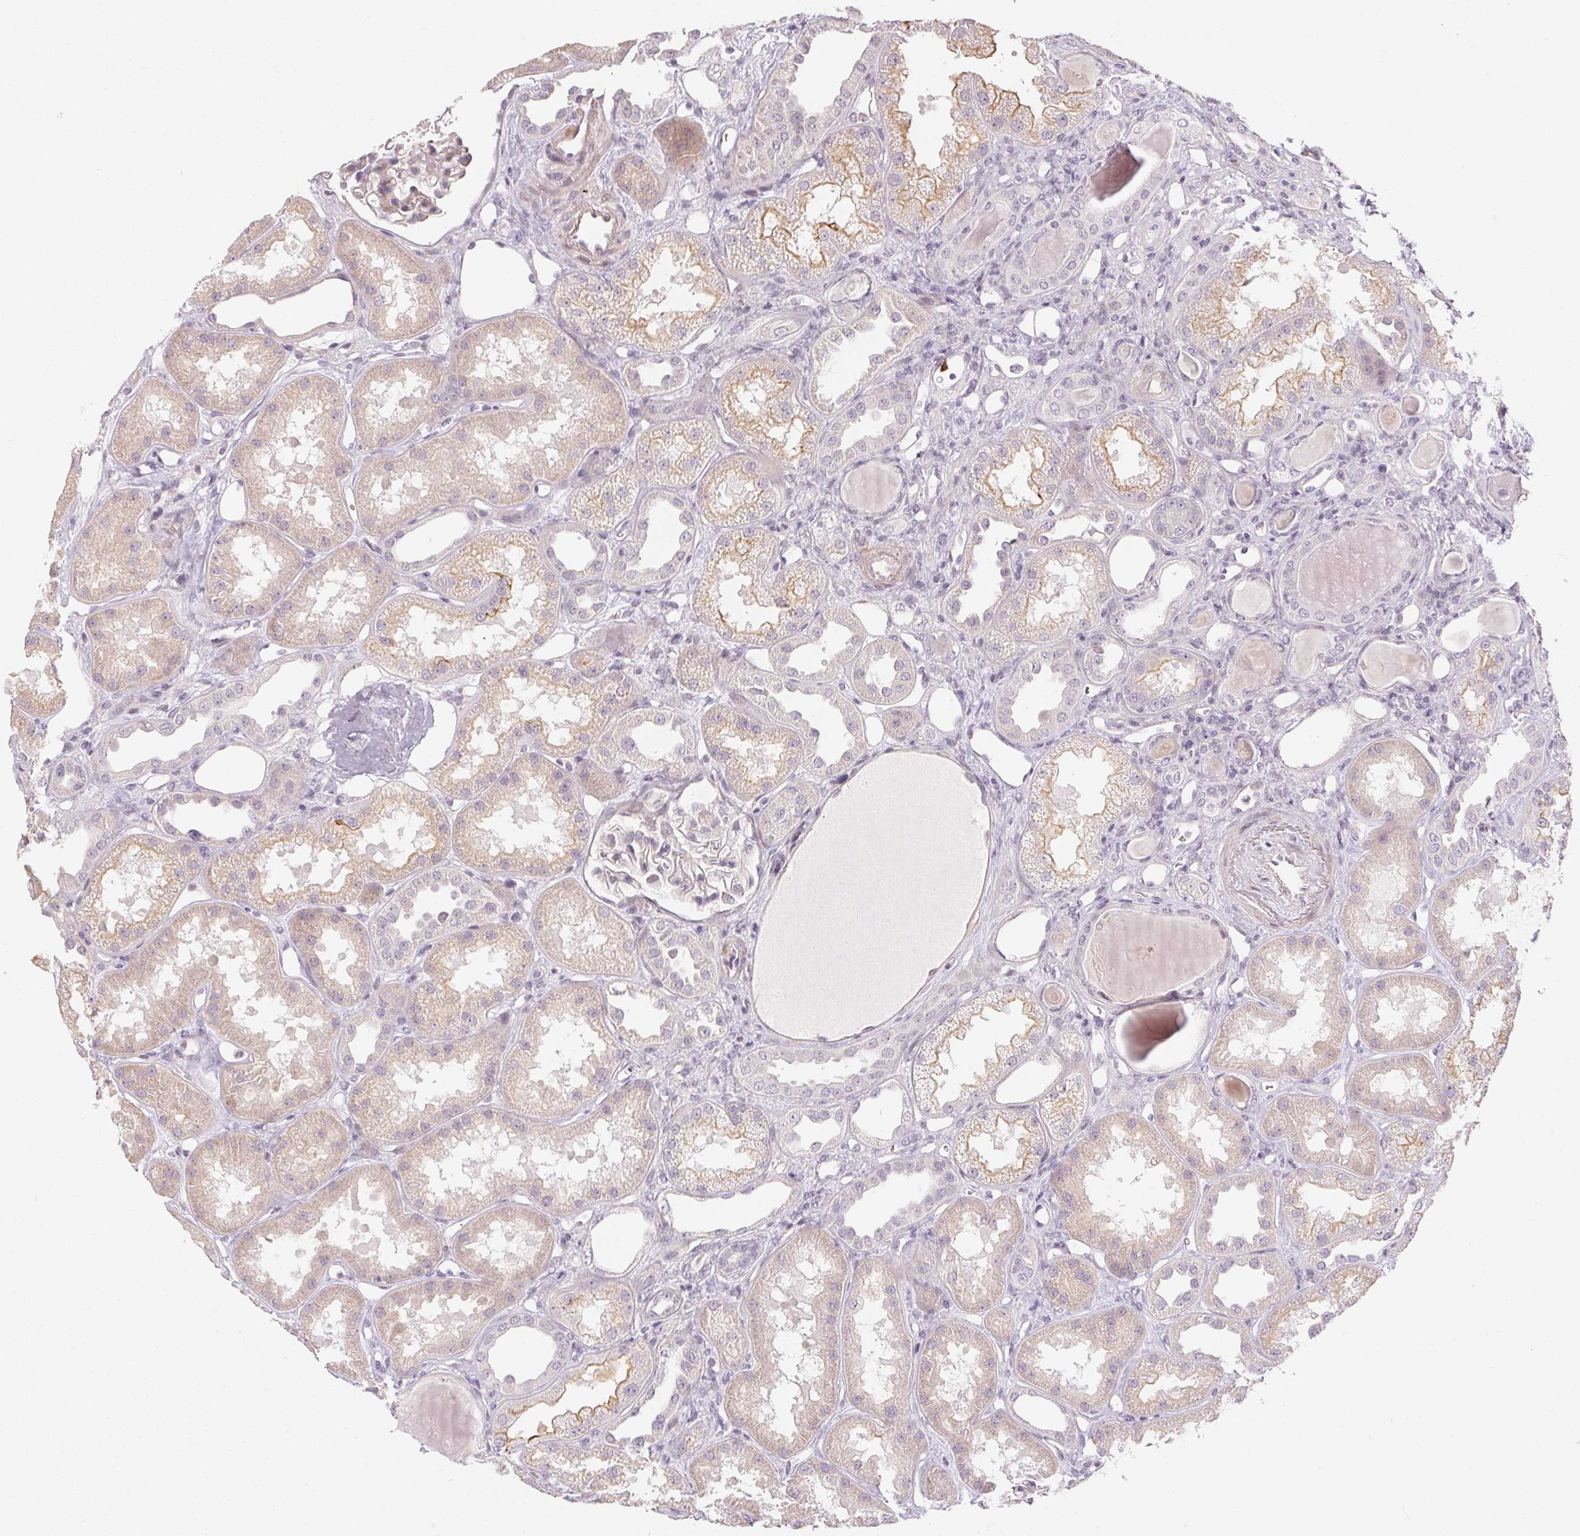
{"staining": {"intensity": "weak", "quantity": "<25%", "location": "cytoplasmic/membranous"}, "tissue": "kidney", "cell_type": "Cells in glomeruli", "image_type": "normal", "snomed": [{"axis": "morphology", "description": "Normal tissue, NOS"}, {"axis": "topography", "description": "Kidney"}], "caption": "Immunohistochemistry of normal human kidney reveals no expression in cells in glomeruli.", "gene": "GDAP1L1", "patient": {"sex": "male", "age": 61}}